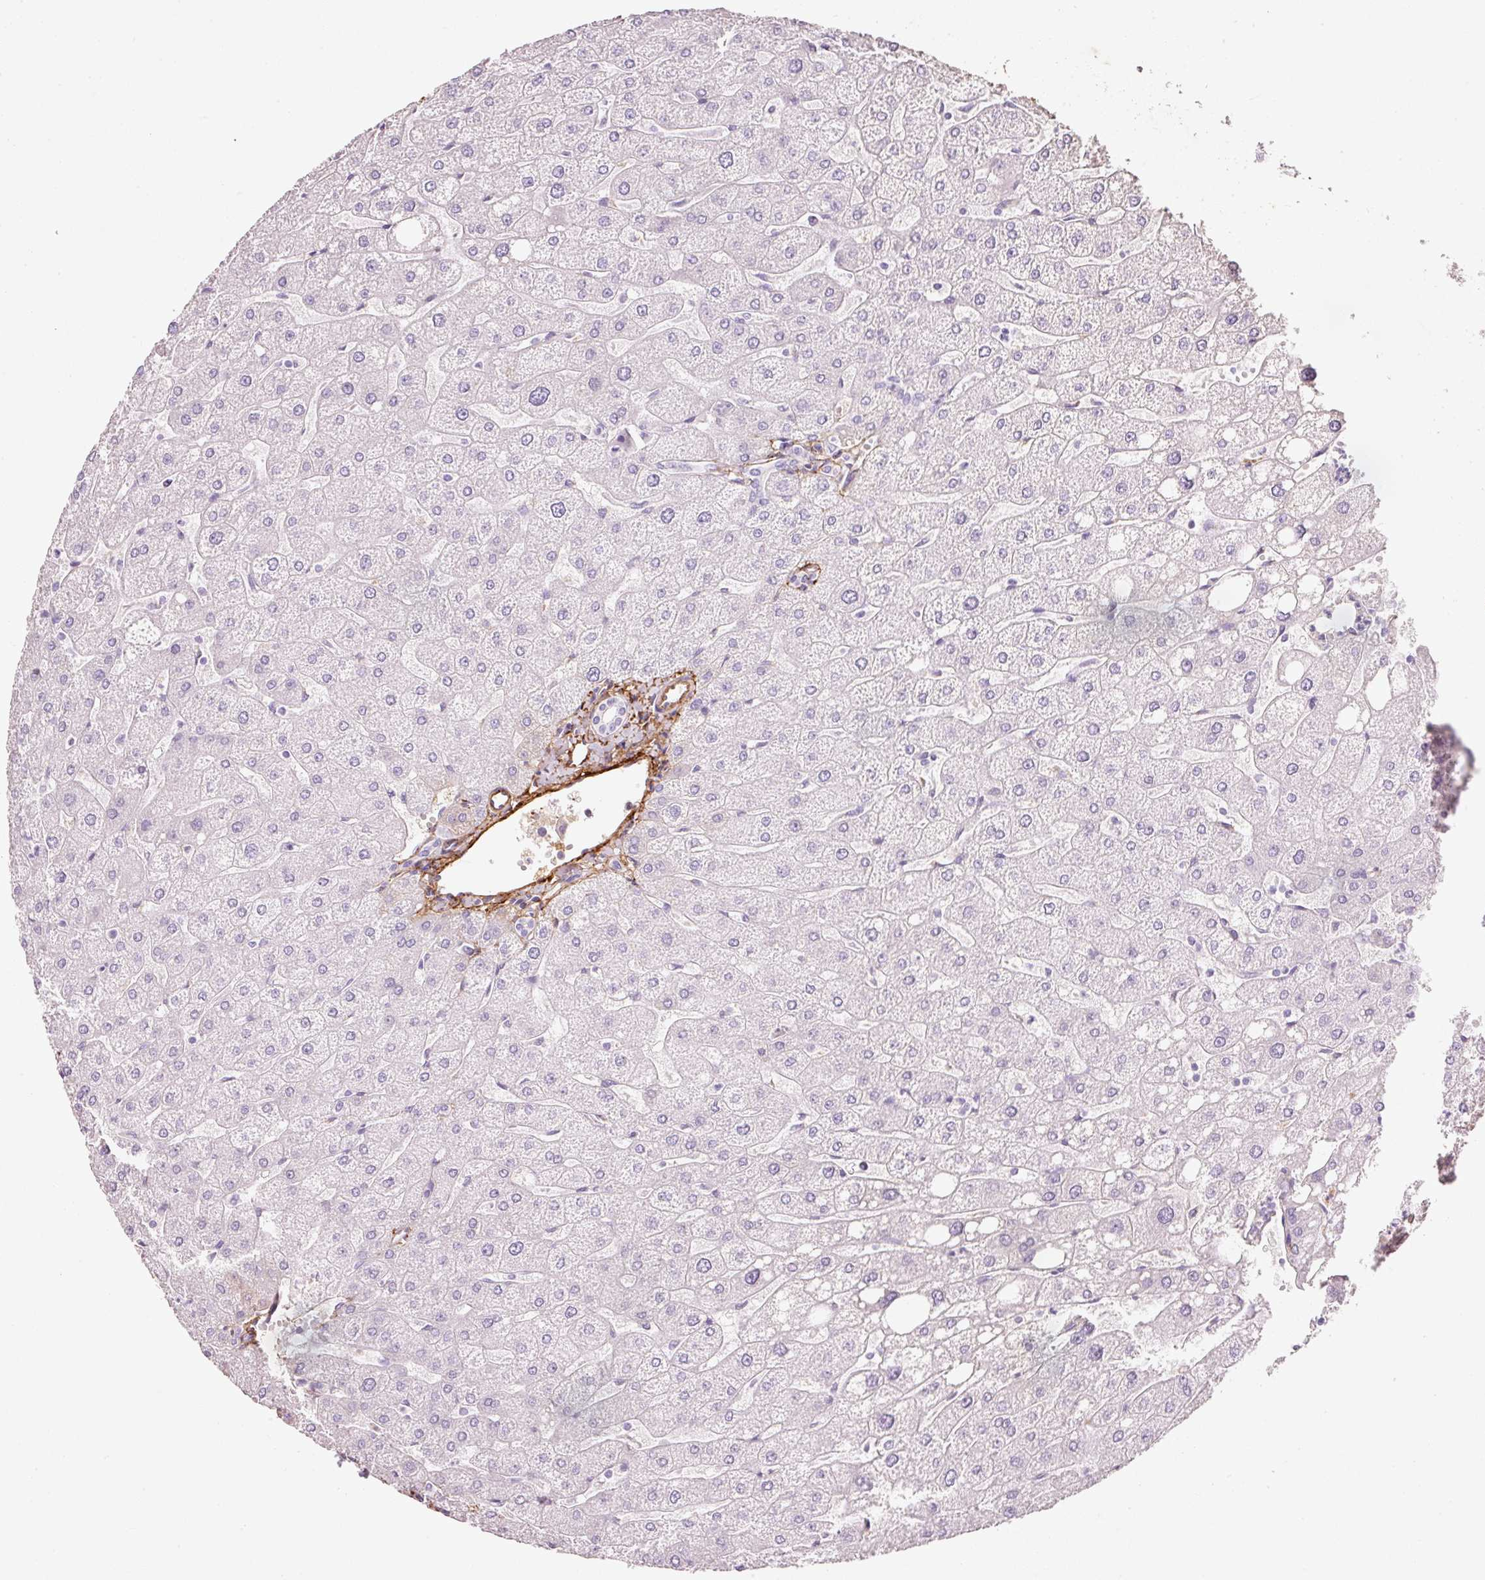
{"staining": {"intensity": "negative", "quantity": "none", "location": "none"}, "tissue": "liver", "cell_type": "Cholangiocytes", "image_type": "normal", "snomed": [{"axis": "morphology", "description": "Normal tissue, NOS"}, {"axis": "topography", "description": "Liver"}], "caption": "IHC of benign liver exhibits no staining in cholangiocytes. Brightfield microscopy of IHC stained with DAB (3,3'-diaminobenzidine) (brown) and hematoxylin (blue), captured at high magnification.", "gene": "MFAP4", "patient": {"sex": "male", "age": 67}}